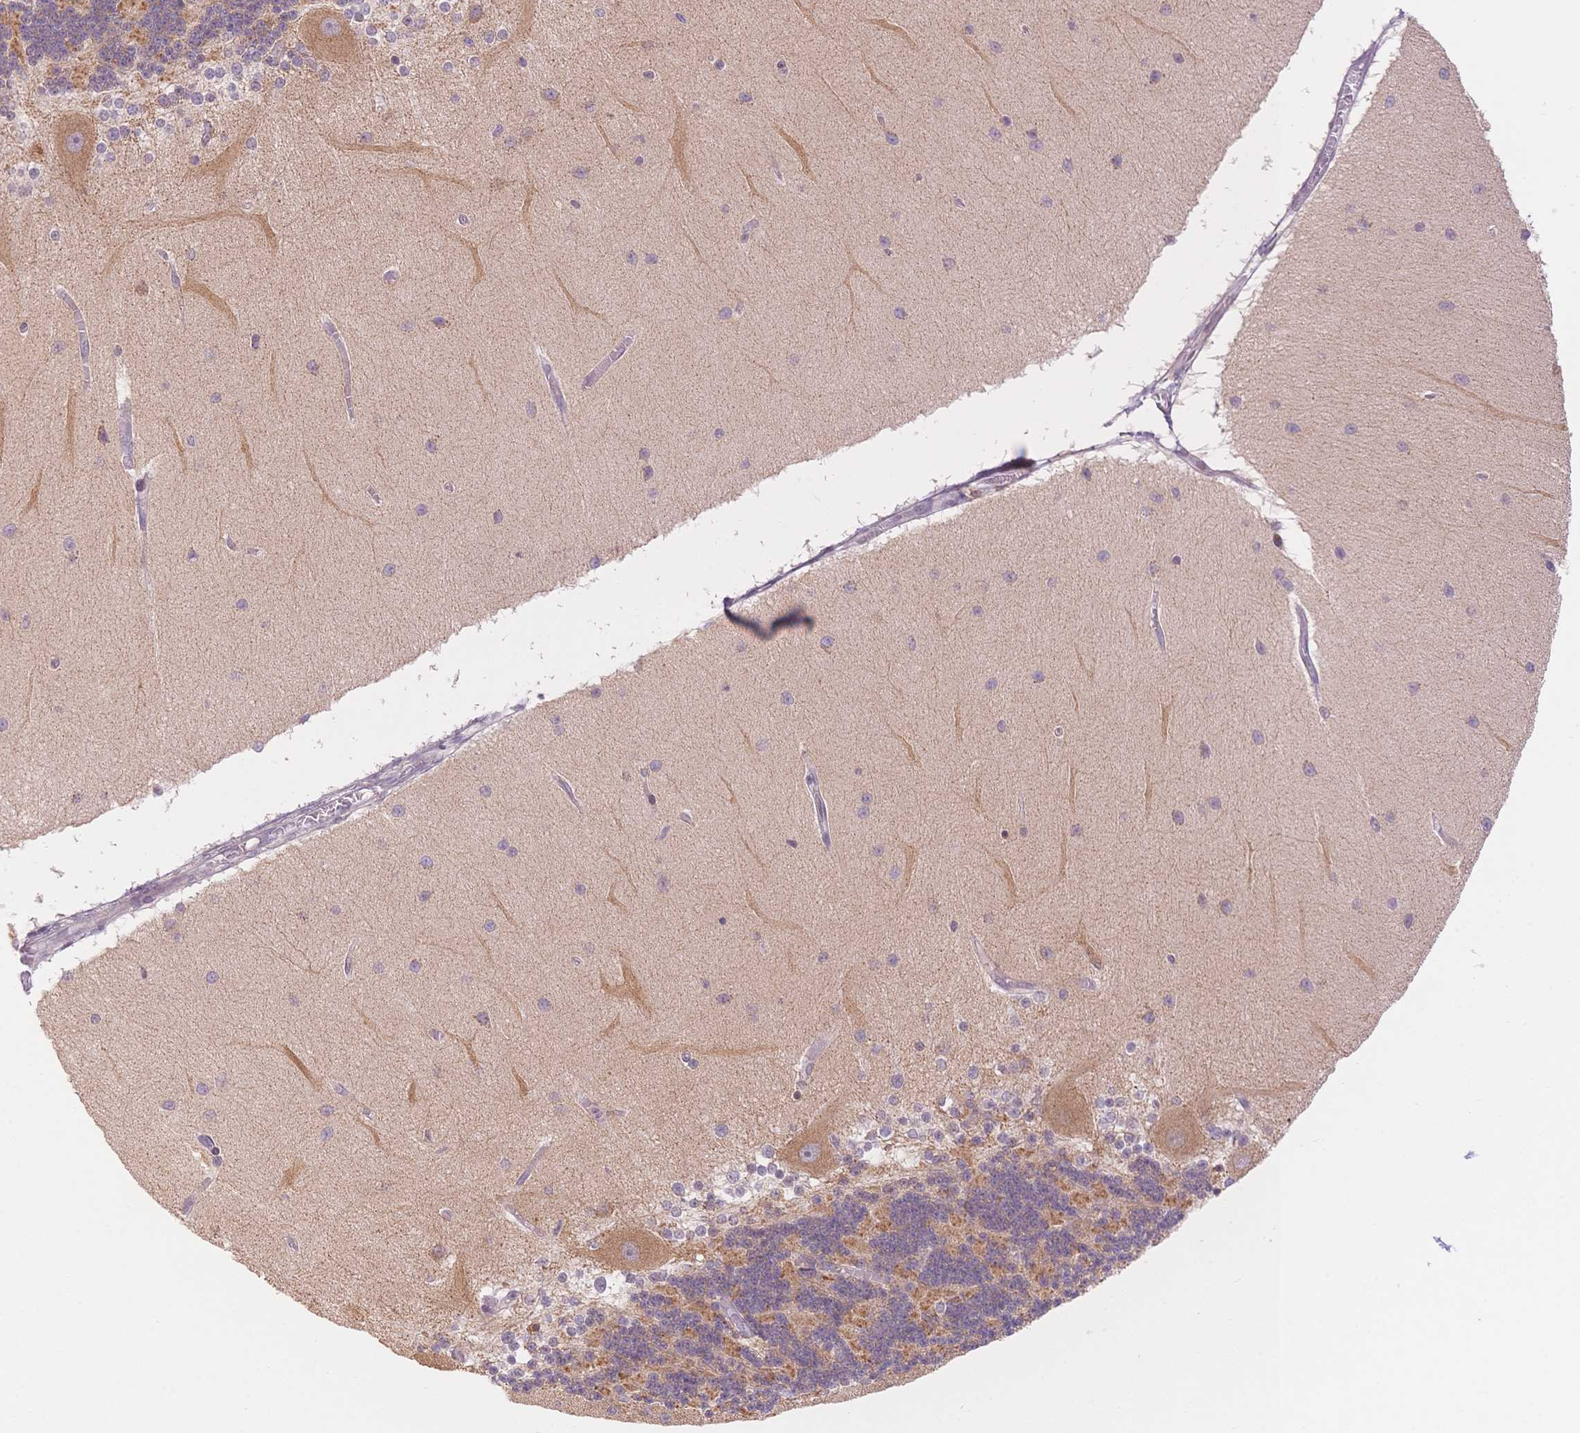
{"staining": {"intensity": "strong", "quantity": "25%-75%", "location": "cytoplasmic/membranous"}, "tissue": "cerebellum", "cell_type": "Cells in granular layer", "image_type": "normal", "snomed": [{"axis": "morphology", "description": "Normal tissue, NOS"}, {"axis": "topography", "description": "Cerebellum"}], "caption": "Immunohistochemistry staining of normal cerebellum, which reveals high levels of strong cytoplasmic/membranous expression in about 25%-75% of cells in granular layer indicating strong cytoplasmic/membranous protein positivity. The staining was performed using DAB (brown) for protein detection and nuclei were counterstained in hematoxylin (blue).", "gene": "STK39", "patient": {"sex": "female", "age": 54}}